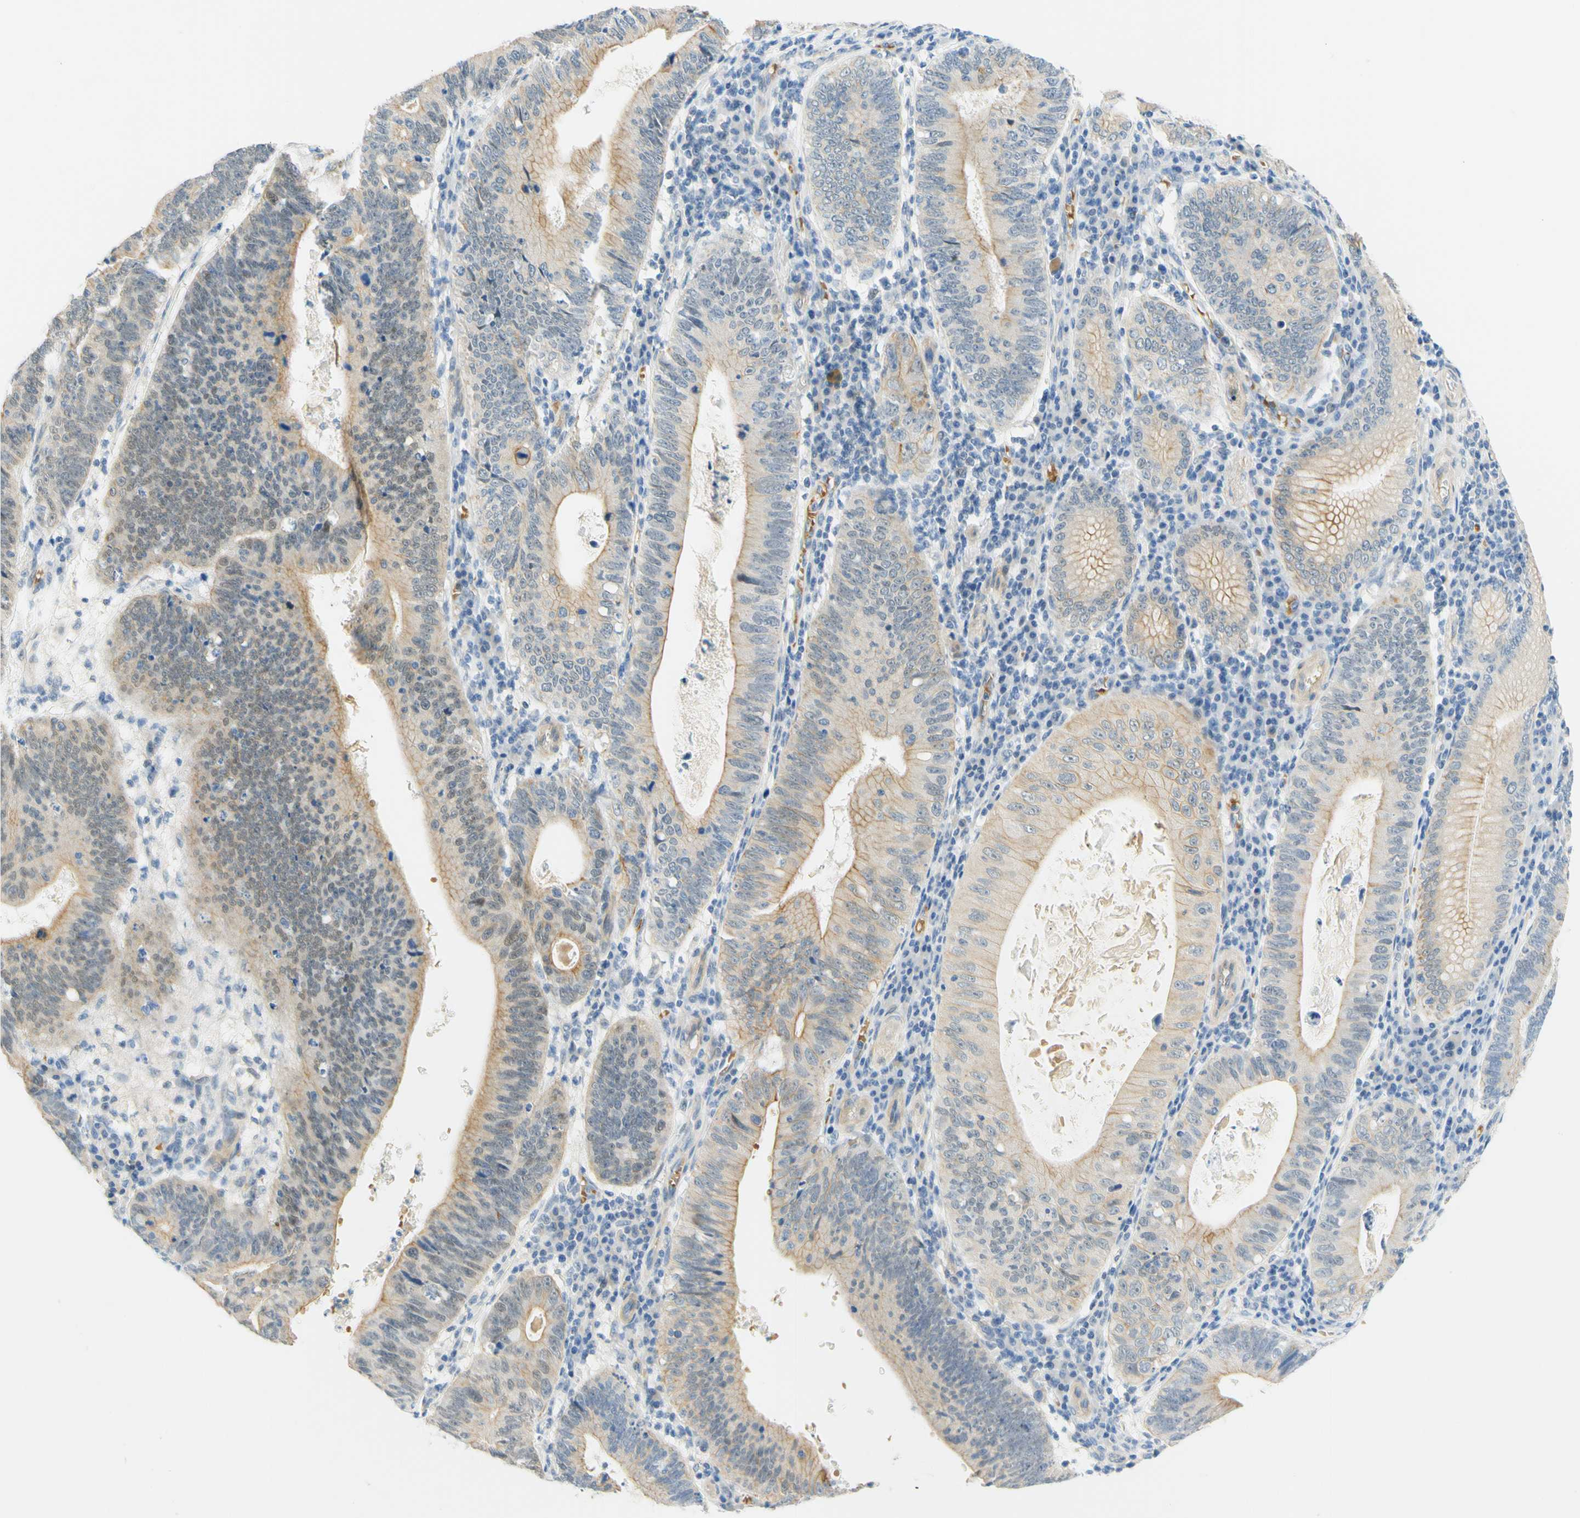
{"staining": {"intensity": "moderate", "quantity": "25%-75%", "location": "cytoplasmic/membranous"}, "tissue": "stomach cancer", "cell_type": "Tumor cells", "image_type": "cancer", "snomed": [{"axis": "morphology", "description": "Adenocarcinoma, NOS"}, {"axis": "topography", "description": "Stomach"}], "caption": "This photomicrograph reveals immunohistochemistry staining of human stomach cancer (adenocarcinoma), with medium moderate cytoplasmic/membranous staining in about 25%-75% of tumor cells.", "gene": "ENTREP2", "patient": {"sex": "male", "age": 59}}